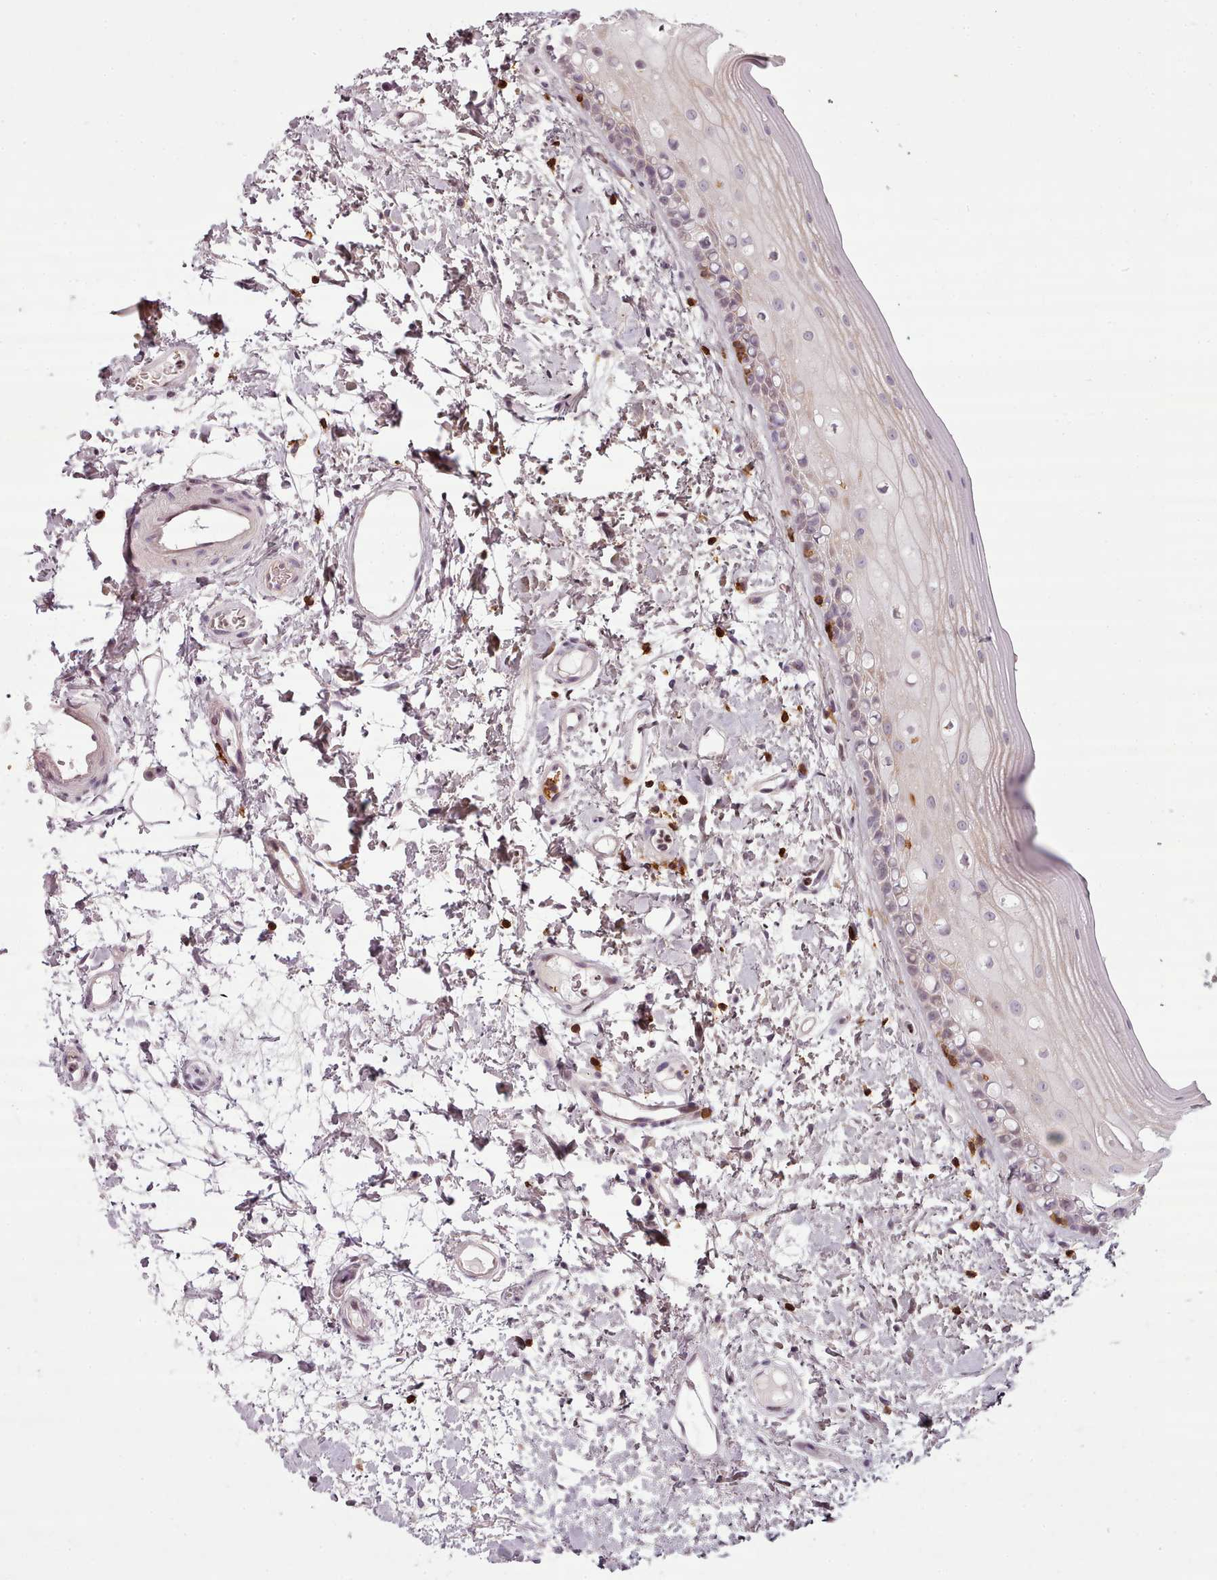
{"staining": {"intensity": "negative", "quantity": "none", "location": "none"}, "tissue": "oral mucosa", "cell_type": "Squamous epithelial cells", "image_type": "normal", "snomed": [{"axis": "morphology", "description": "Normal tissue, NOS"}, {"axis": "topography", "description": "Oral tissue"}], "caption": "This is an IHC histopathology image of normal human oral mucosa. There is no staining in squamous epithelial cells.", "gene": "ZNF583", "patient": {"sex": "female", "age": 76}}